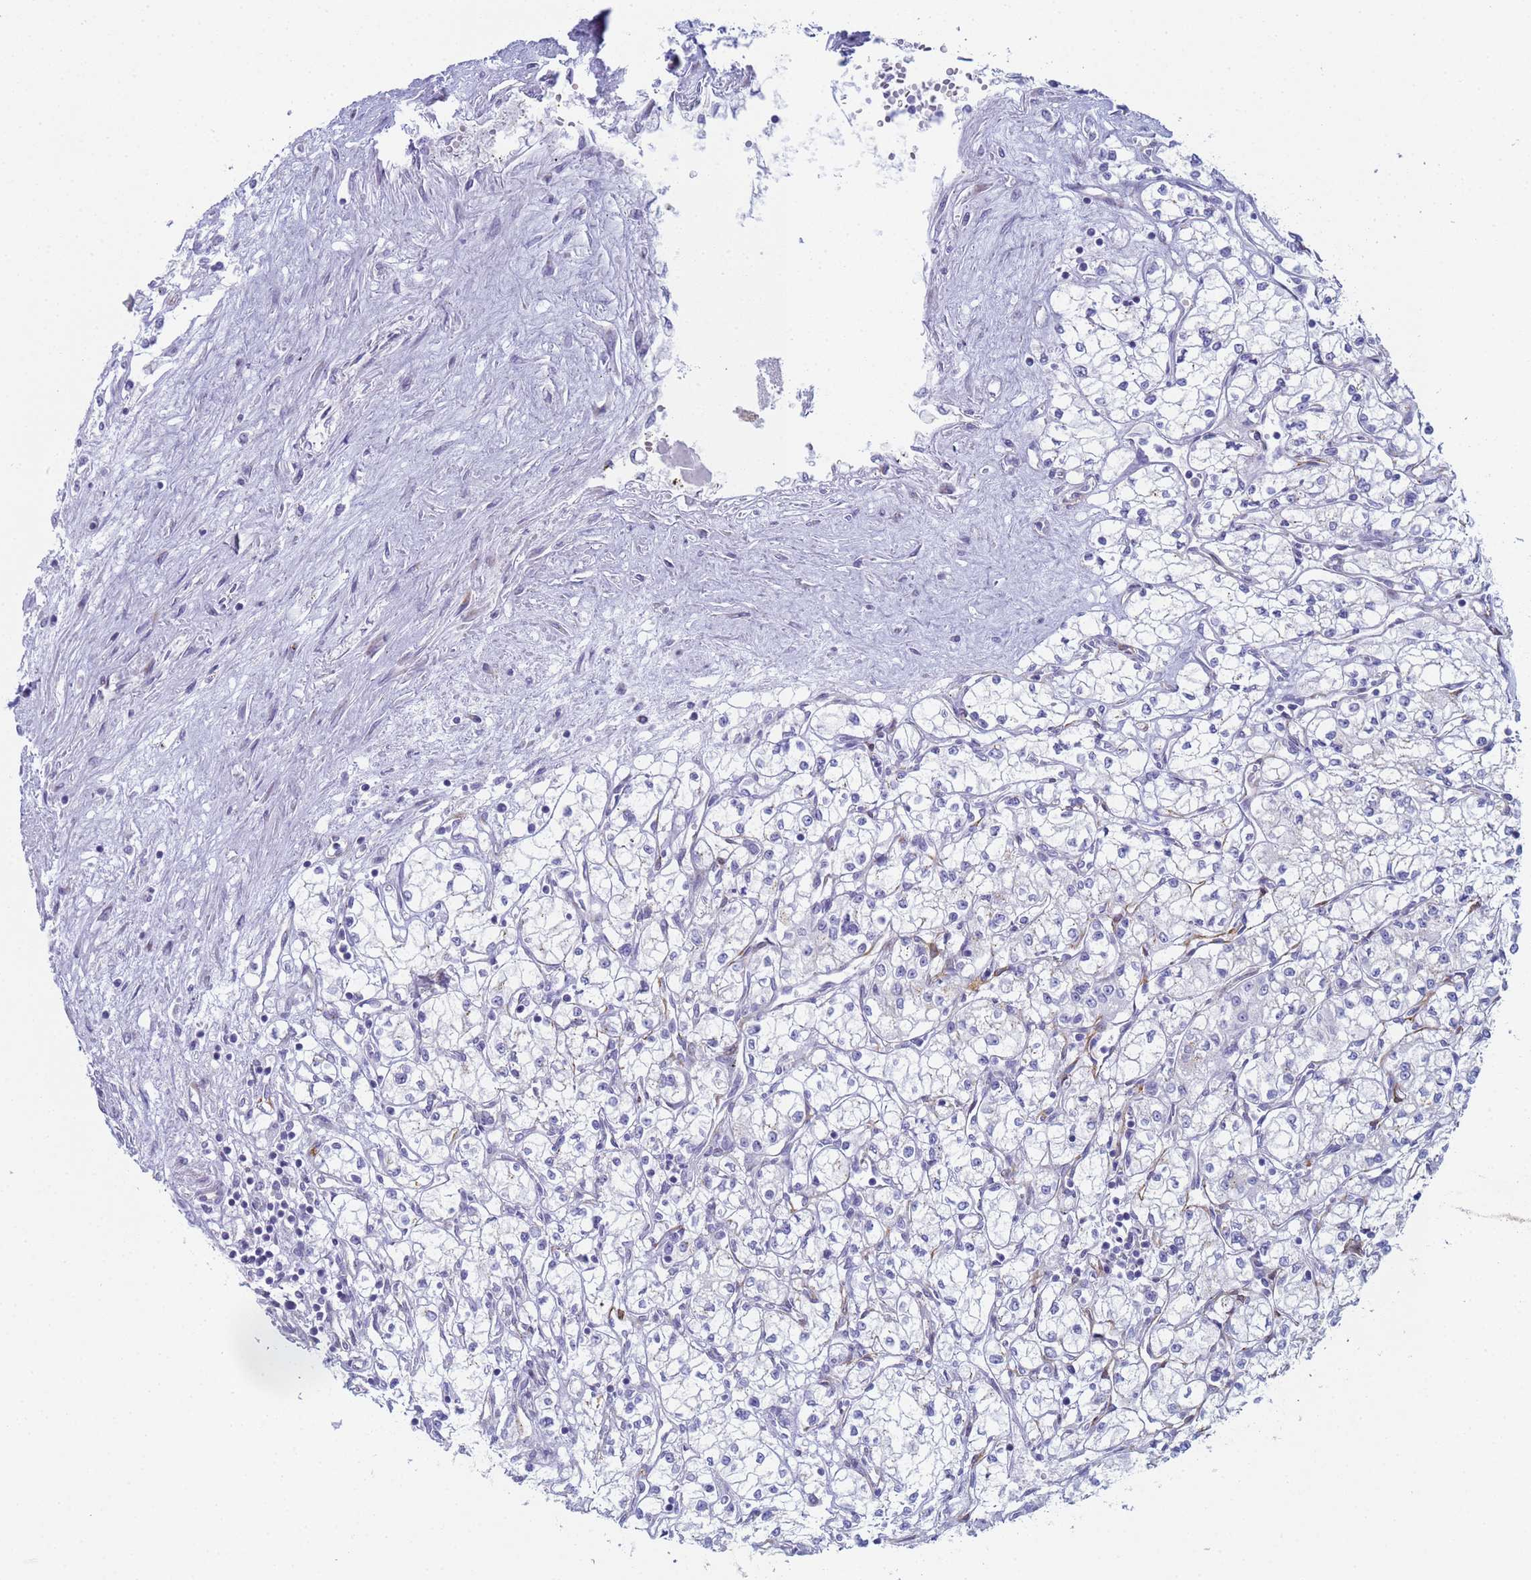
{"staining": {"intensity": "negative", "quantity": "none", "location": "none"}, "tissue": "renal cancer", "cell_type": "Tumor cells", "image_type": "cancer", "snomed": [{"axis": "morphology", "description": "Adenocarcinoma, NOS"}, {"axis": "topography", "description": "Kidney"}], "caption": "Immunohistochemistry of renal cancer (adenocarcinoma) exhibits no staining in tumor cells.", "gene": "CR1", "patient": {"sex": "male", "age": 59}}